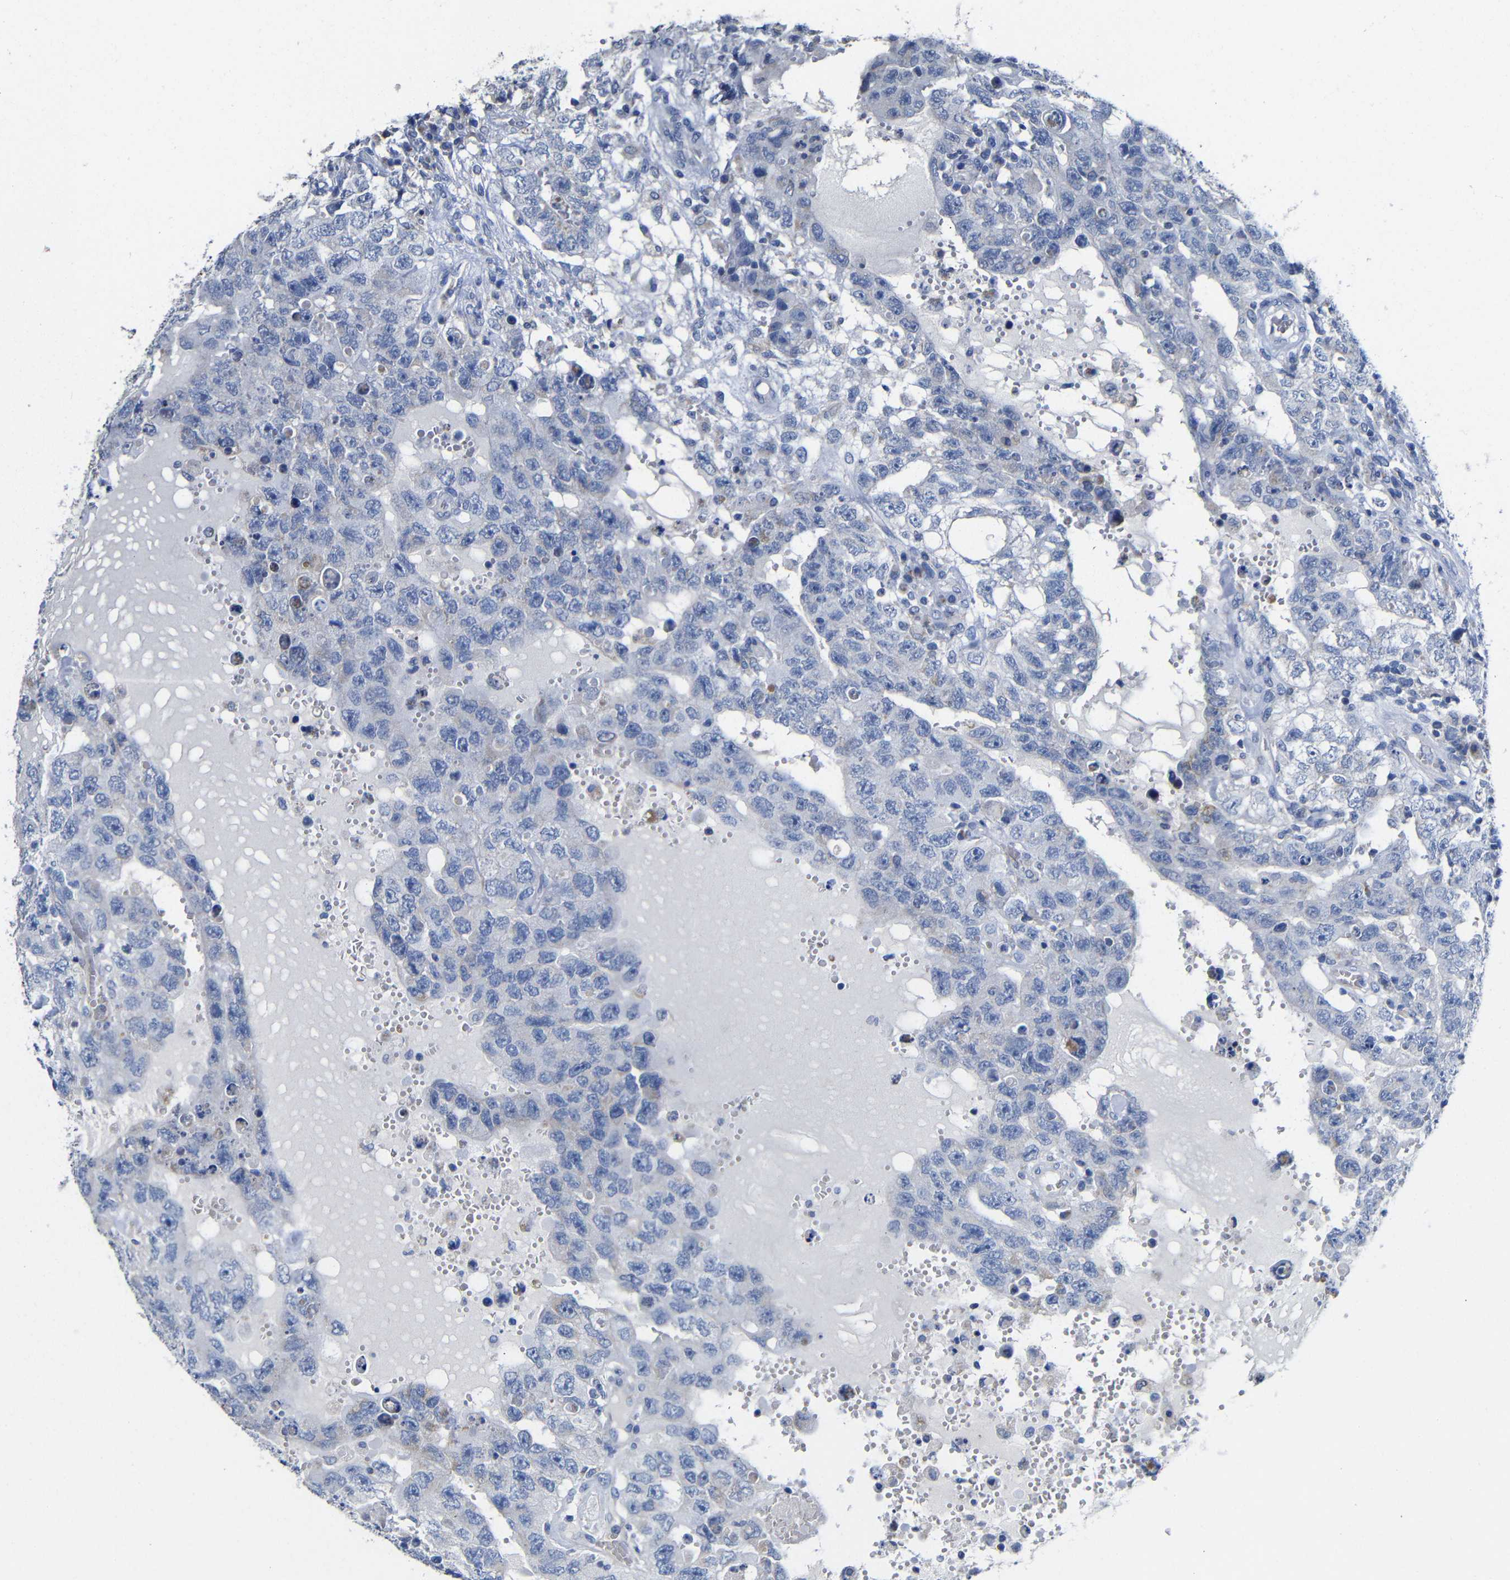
{"staining": {"intensity": "negative", "quantity": "none", "location": "none"}, "tissue": "testis cancer", "cell_type": "Tumor cells", "image_type": "cancer", "snomed": [{"axis": "morphology", "description": "Carcinoma, Embryonal, NOS"}, {"axis": "topography", "description": "Testis"}], "caption": "IHC of embryonal carcinoma (testis) exhibits no staining in tumor cells.", "gene": "MAOA", "patient": {"sex": "male", "age": 26}}